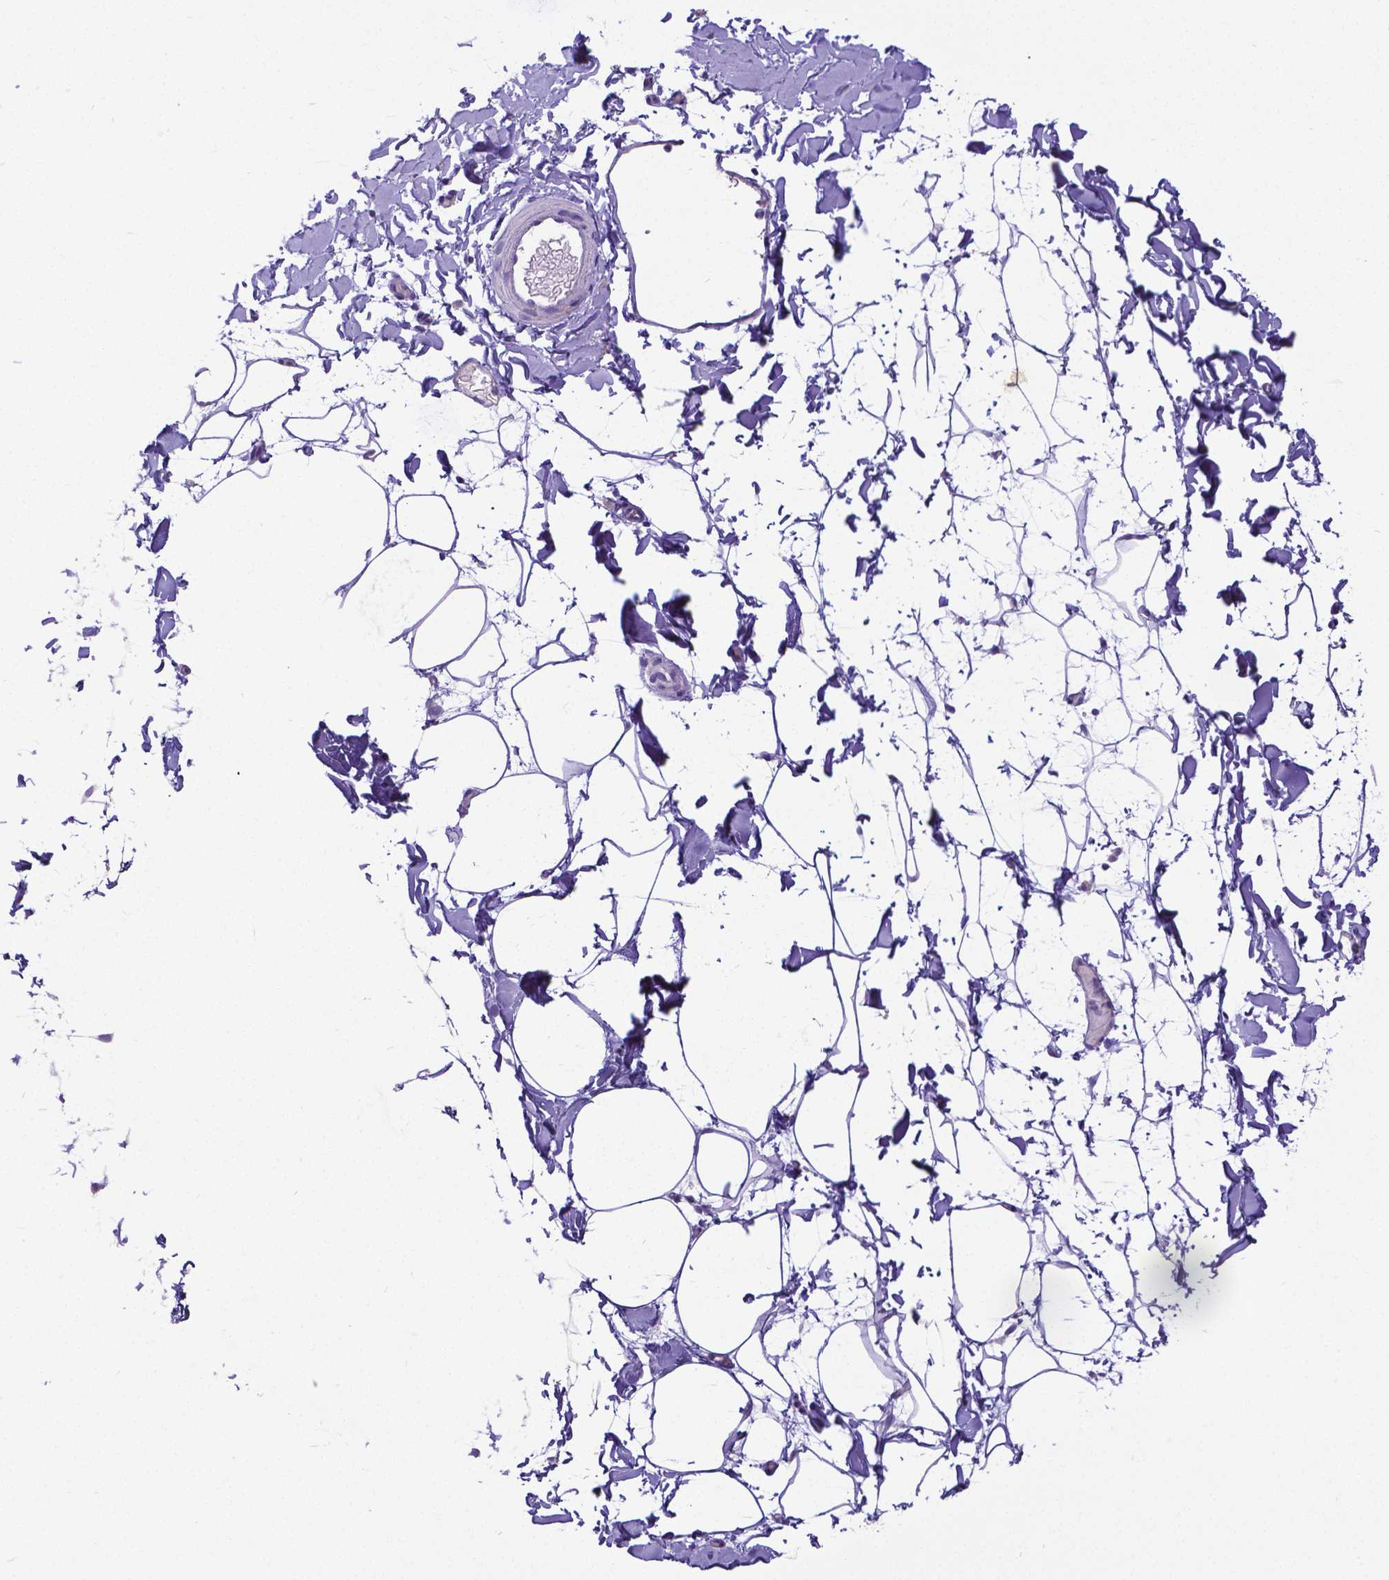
{"staining": {"intensity": "negative", "quantity": "none", "location": "none"}, "tissue": "adipose tissue", "cell_type": "Adipocytes", "image_type": "normal", "snomed": [{"axis": "morphology", "description": "Normal tissue, NOS"}, {"axis": "topography", "description": "Gallbladder"}, {"axis": "topography", "description": "Peripheral nerve tissue"}], "caption": "Immunohistochemical staining of normal human adipose tissue shows no significant positivity in adipocytes. Nuclei are stained in blue.", "gene": "SATB2", "patient": {"sex": "female", "age": 45}}